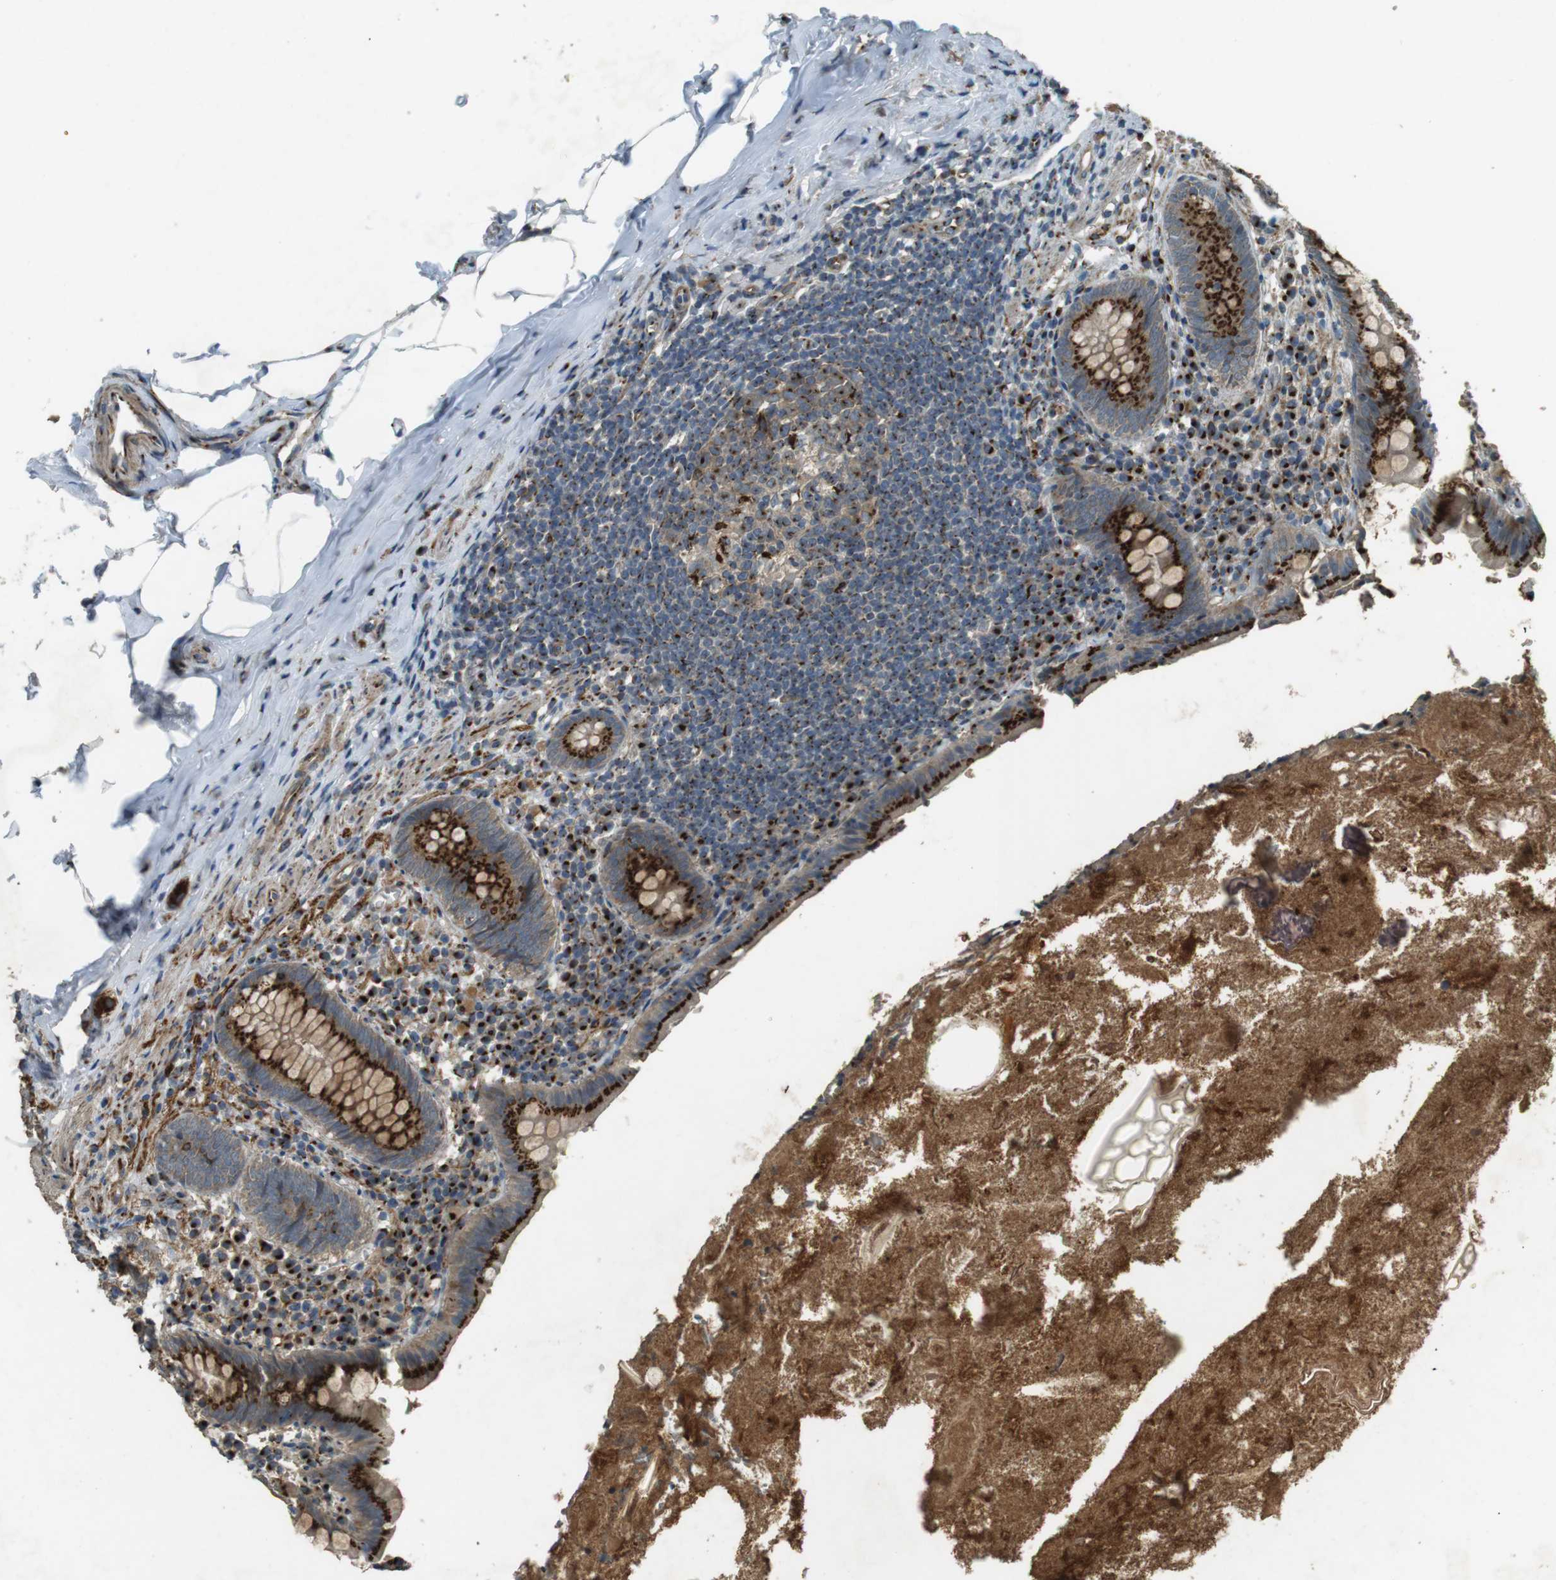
{"staining": {"intensity": "strong", "quantity": ">75%", "location": "cytoplasmic/membranous"}, "tissue": "appendix", "cell_type": "Glandular cells", "image_type": "normal", "snomed": [{"axis": "morphology", "description": "Normal tissue, NOS"}, {"axis": "topography", "description": "Appendix"}], "caption": "The image exhibits immunohistochemical staining of benign appendix. There is strong cytoplasmic/membranous staining is present in approximately >75% of glandular cells.", "gene": "TMEM115", "patient": {"sex": "male", "age": 52}}